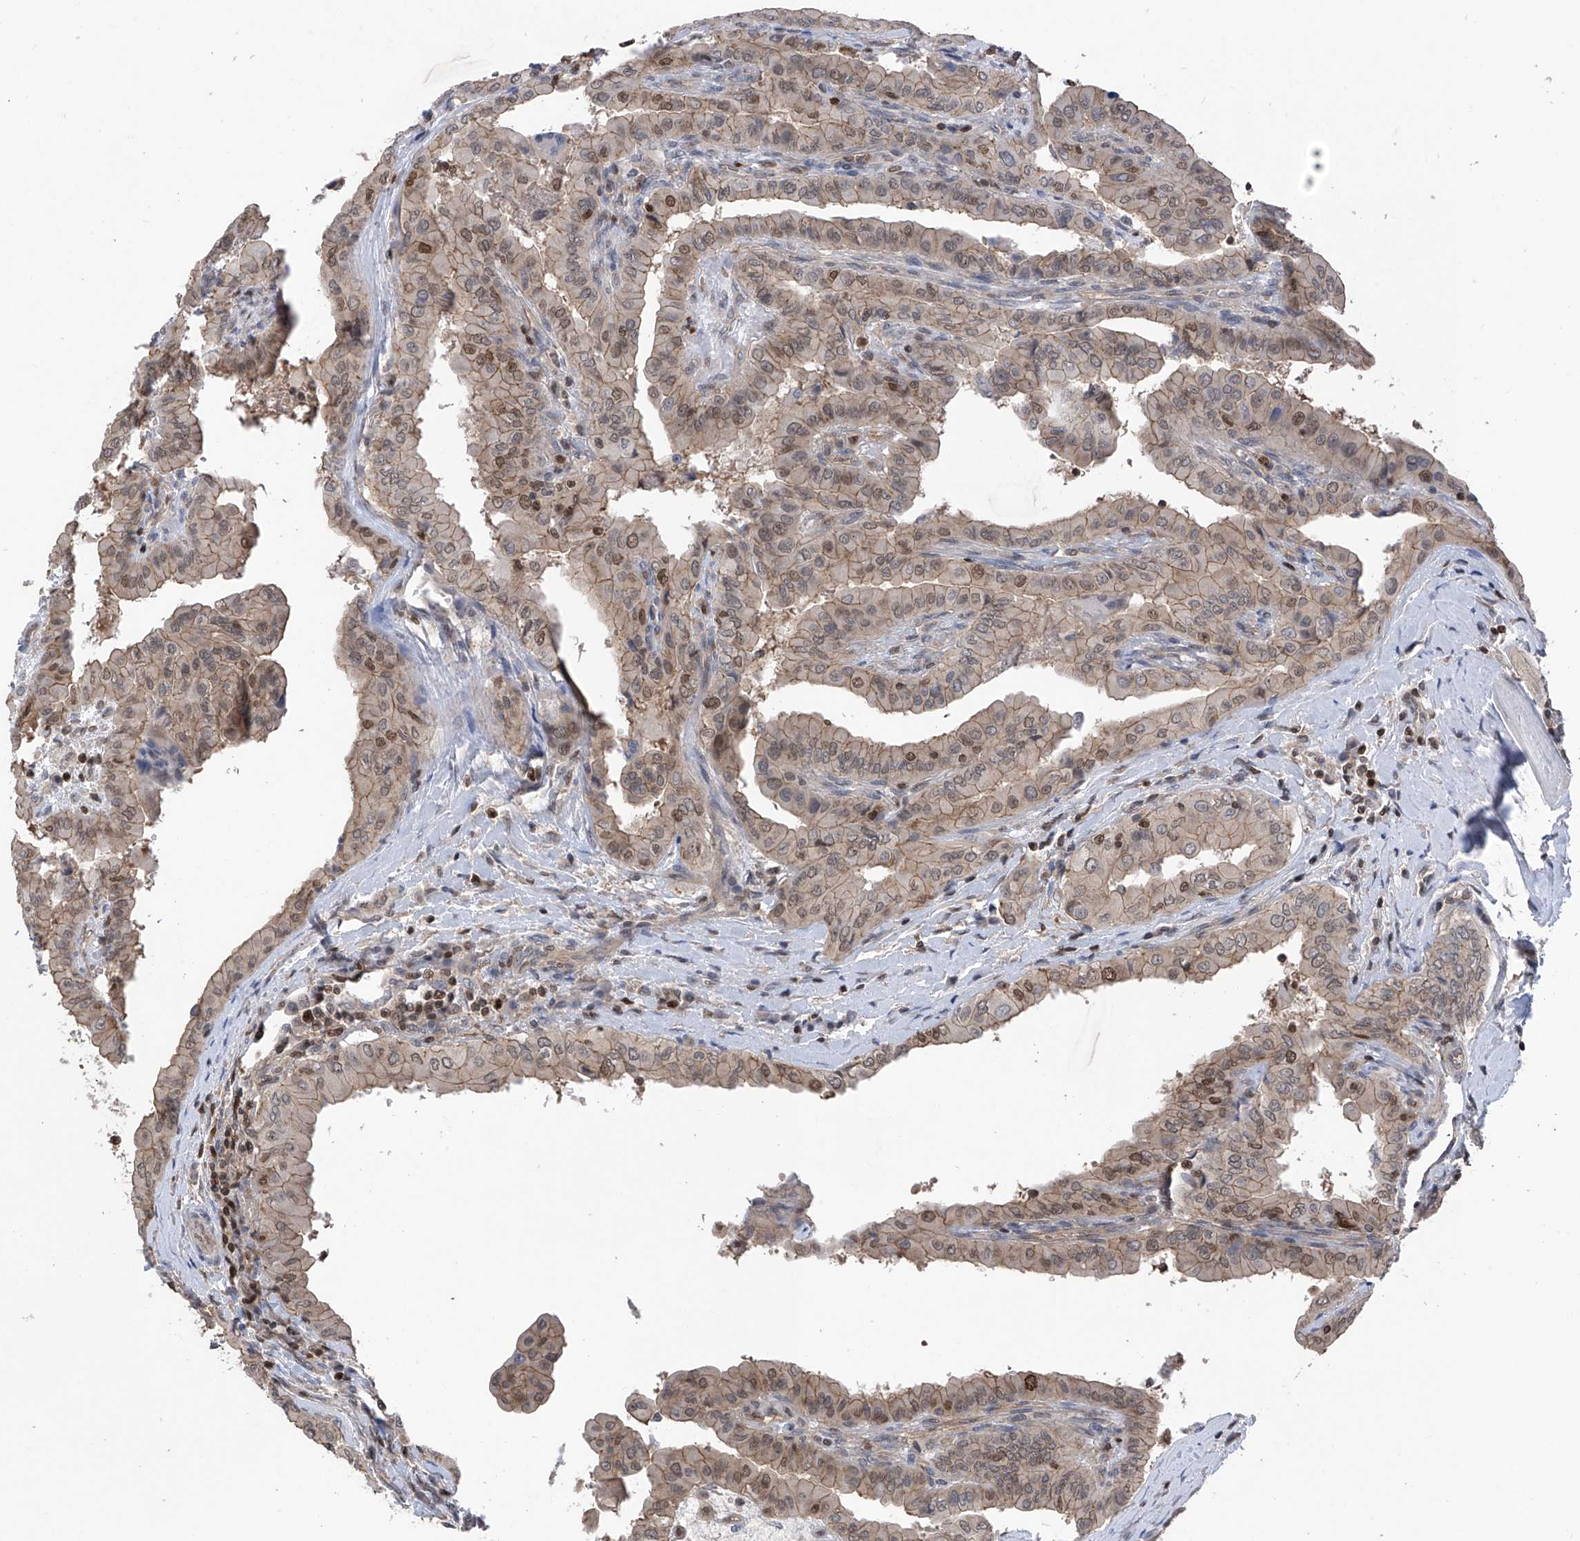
{"staining": {"intensity": "weak", "quantity": "25%-75%", "location": "cytoplasmic/membranous,nuclear"}, "tissue": "thyroid cancer", "cell_type": "Tumor cells", "image_type": "cancer", "snomed": [{"axis": "morphology", "description": "Papillary adenocarcinoma, NOS"}, {"axis": "topography", "description": "Thyroid gland"}], "caption": "A low amount of weak cytoplasmic/membranous and nuclear staining is appreciated in approximately 25%-75% of tumor cells in papillary adenocarcinoma (thyroid) tissue.", "gene": "DNAJC9", "patient": {"sex": "male", "age": 33}}